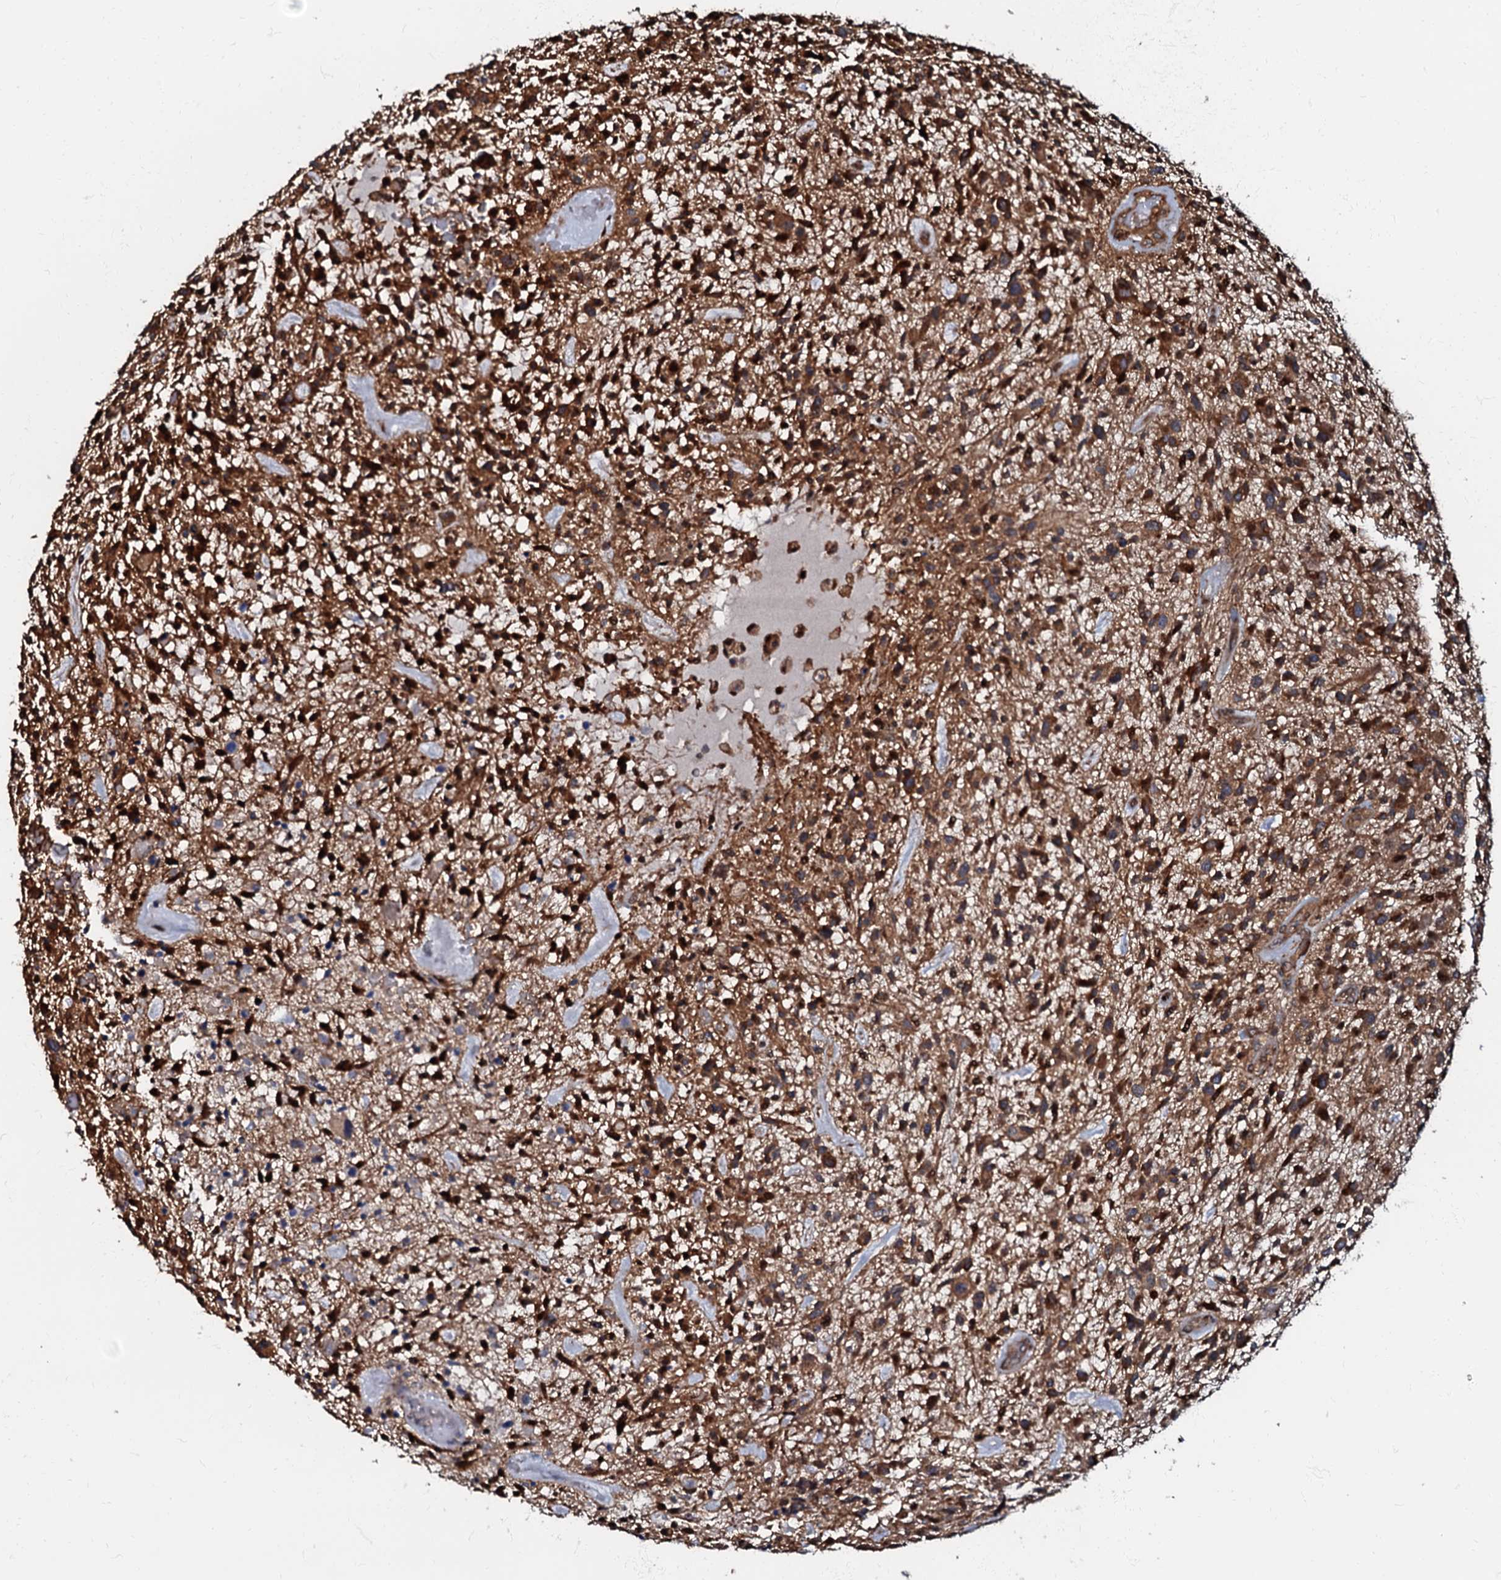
{"staining": {"intensity": "strong", "quantity": "25%-75%", "location": "cytoplasmic/membranous"}, "tissue": "glioma", "cell_type": "Tumor cells", "image_type": "cancer", "snomed": [{"axis": "morphology", "description": "Glioma, malignant, High grade"}, {"axis": "topography", "description": "Brain"}], "caption": "Brown immunohistochemical staining in malignant glioma (high-grade) demonstrates strong cytoplasmic/membranous expression in approximately 25%-75% of tumor cells.", "gene": "OSBP", "patient": {"sex": "male", "age": 47}}